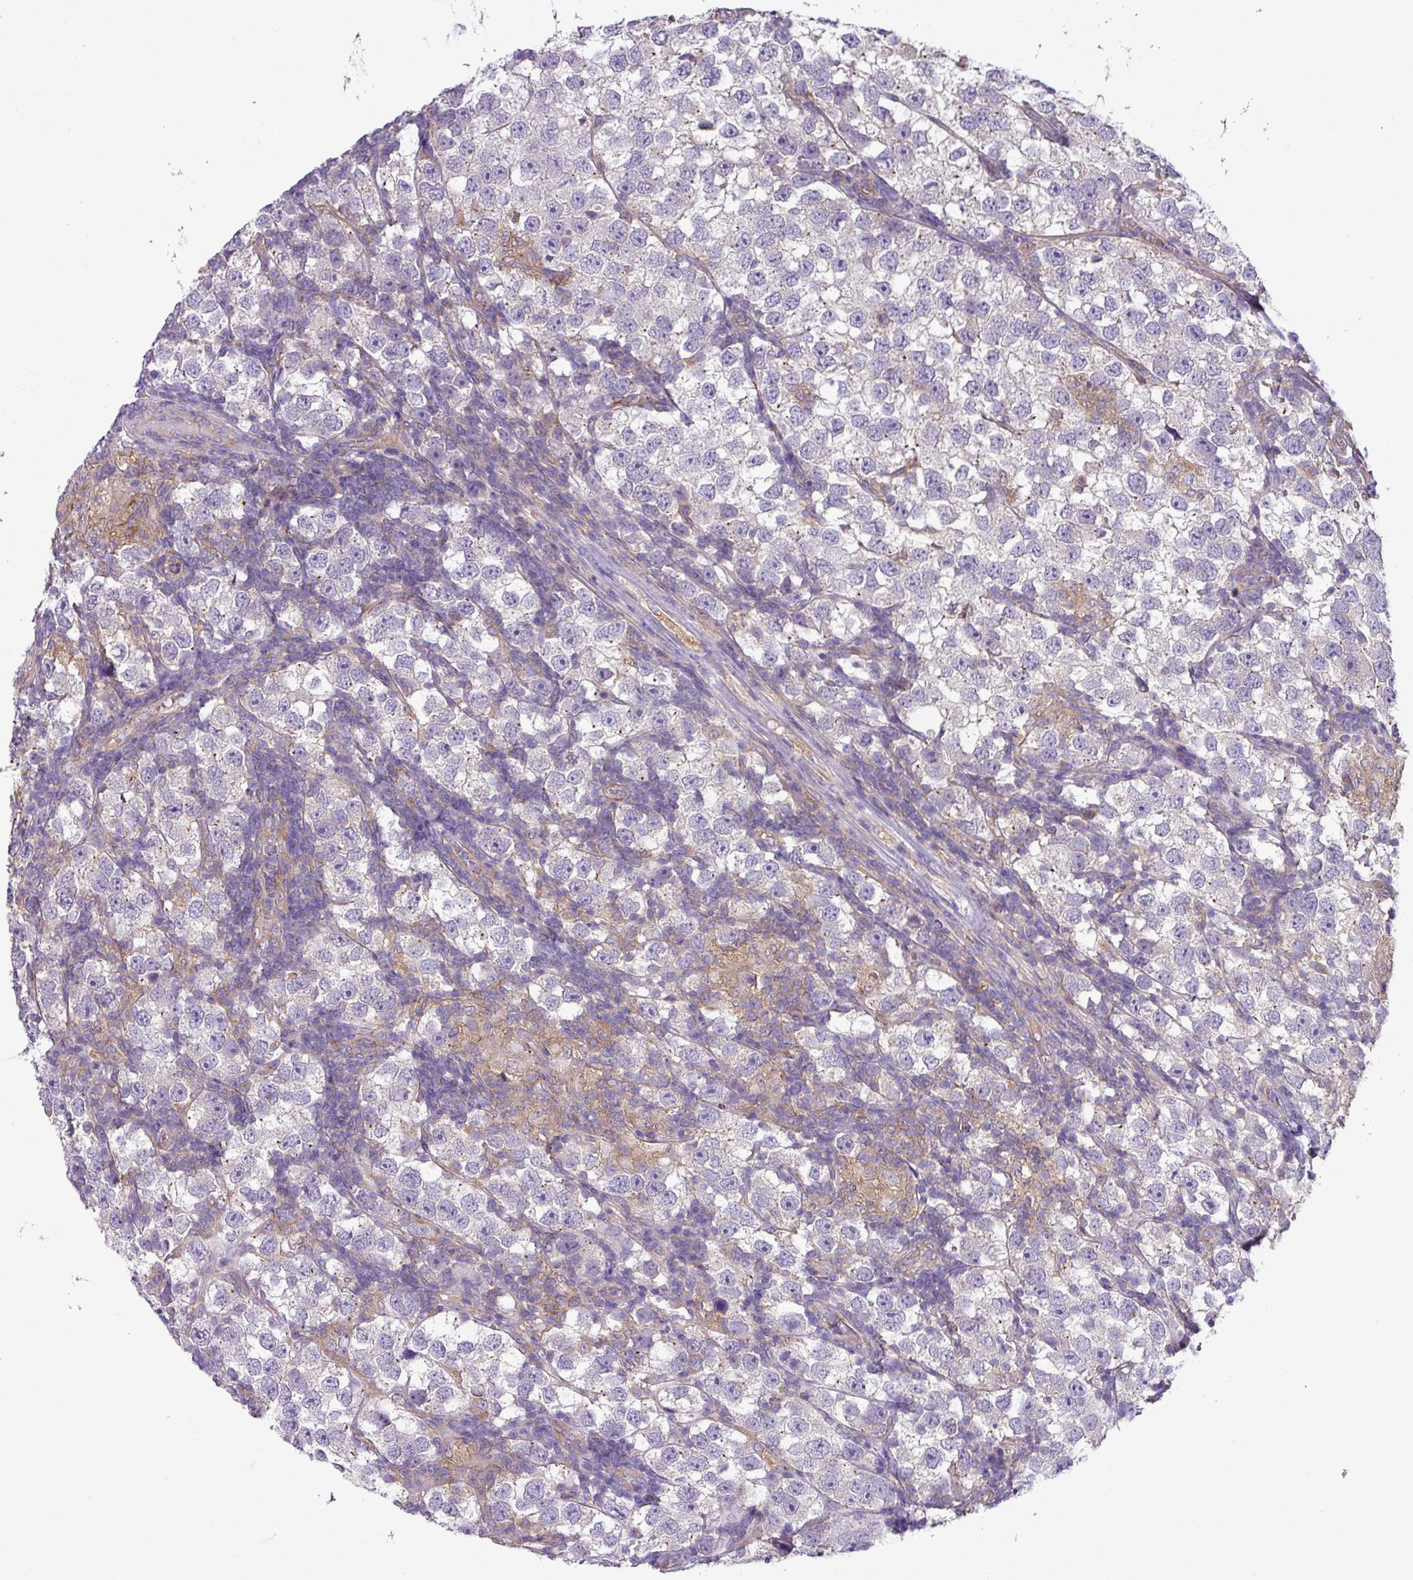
{"staining": {"intensity": "negative", "quantity": "none", "location": "none"}, "tissue": "testis cancer", "cell_type": "Tumor cells", "image_type": "cancer", "snomed": [{"axis": "morphology", "description": "Seminoma, NOS"}, {"axis": "topography", "description": "Testis"}], "caption": "Immunohistochemical staining of human testis cancer exhibits no significant positivity in tumor cells.", "gene": "SLC23A2", "patient": {"sex": "male", "age": 26}}